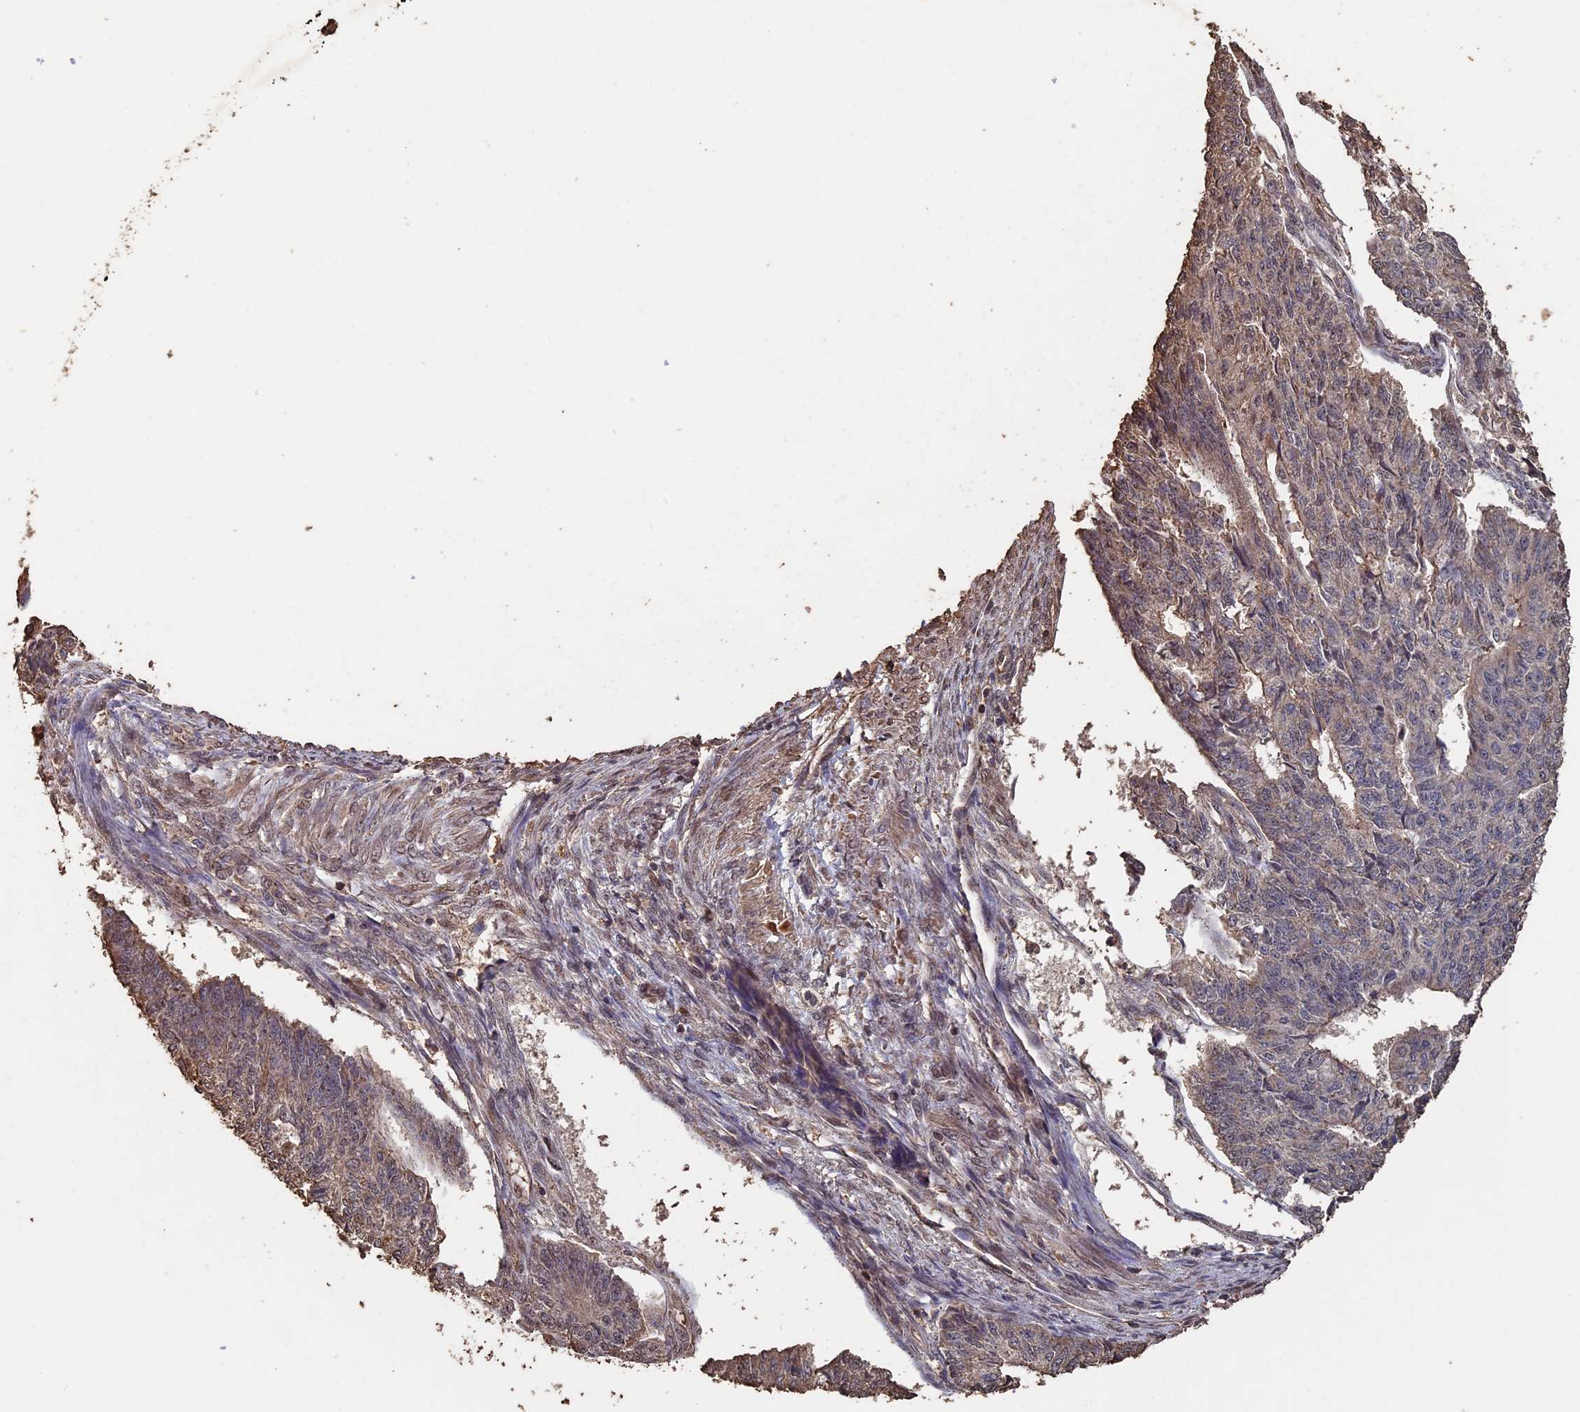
{"staining": {"intensity": "weak", "quantity": "<25%", "location": "cytoplasmic/membranous"}, "tissue": "endometrial cancer", "cell_type": "Tumor cells", "image_type": "cancer", "snomed": [{"axis": "morphology", "description": "Adenocarcinoma, NOS"}, {"axis": "topography", "description": "Endometrium"}], "caption": "IHC photomicrograph of endometrial adenocarcinoma stained for a protein (brown), which demonstrates no expression in tumor cells. The staining was performed using DAB to visualize the protein expression in brown, while the nuclei were stained in blue with hematoxylin (Magnification: 20x).", "gene": "HUNK", "patient": {"sex": "female", "age": 32}}